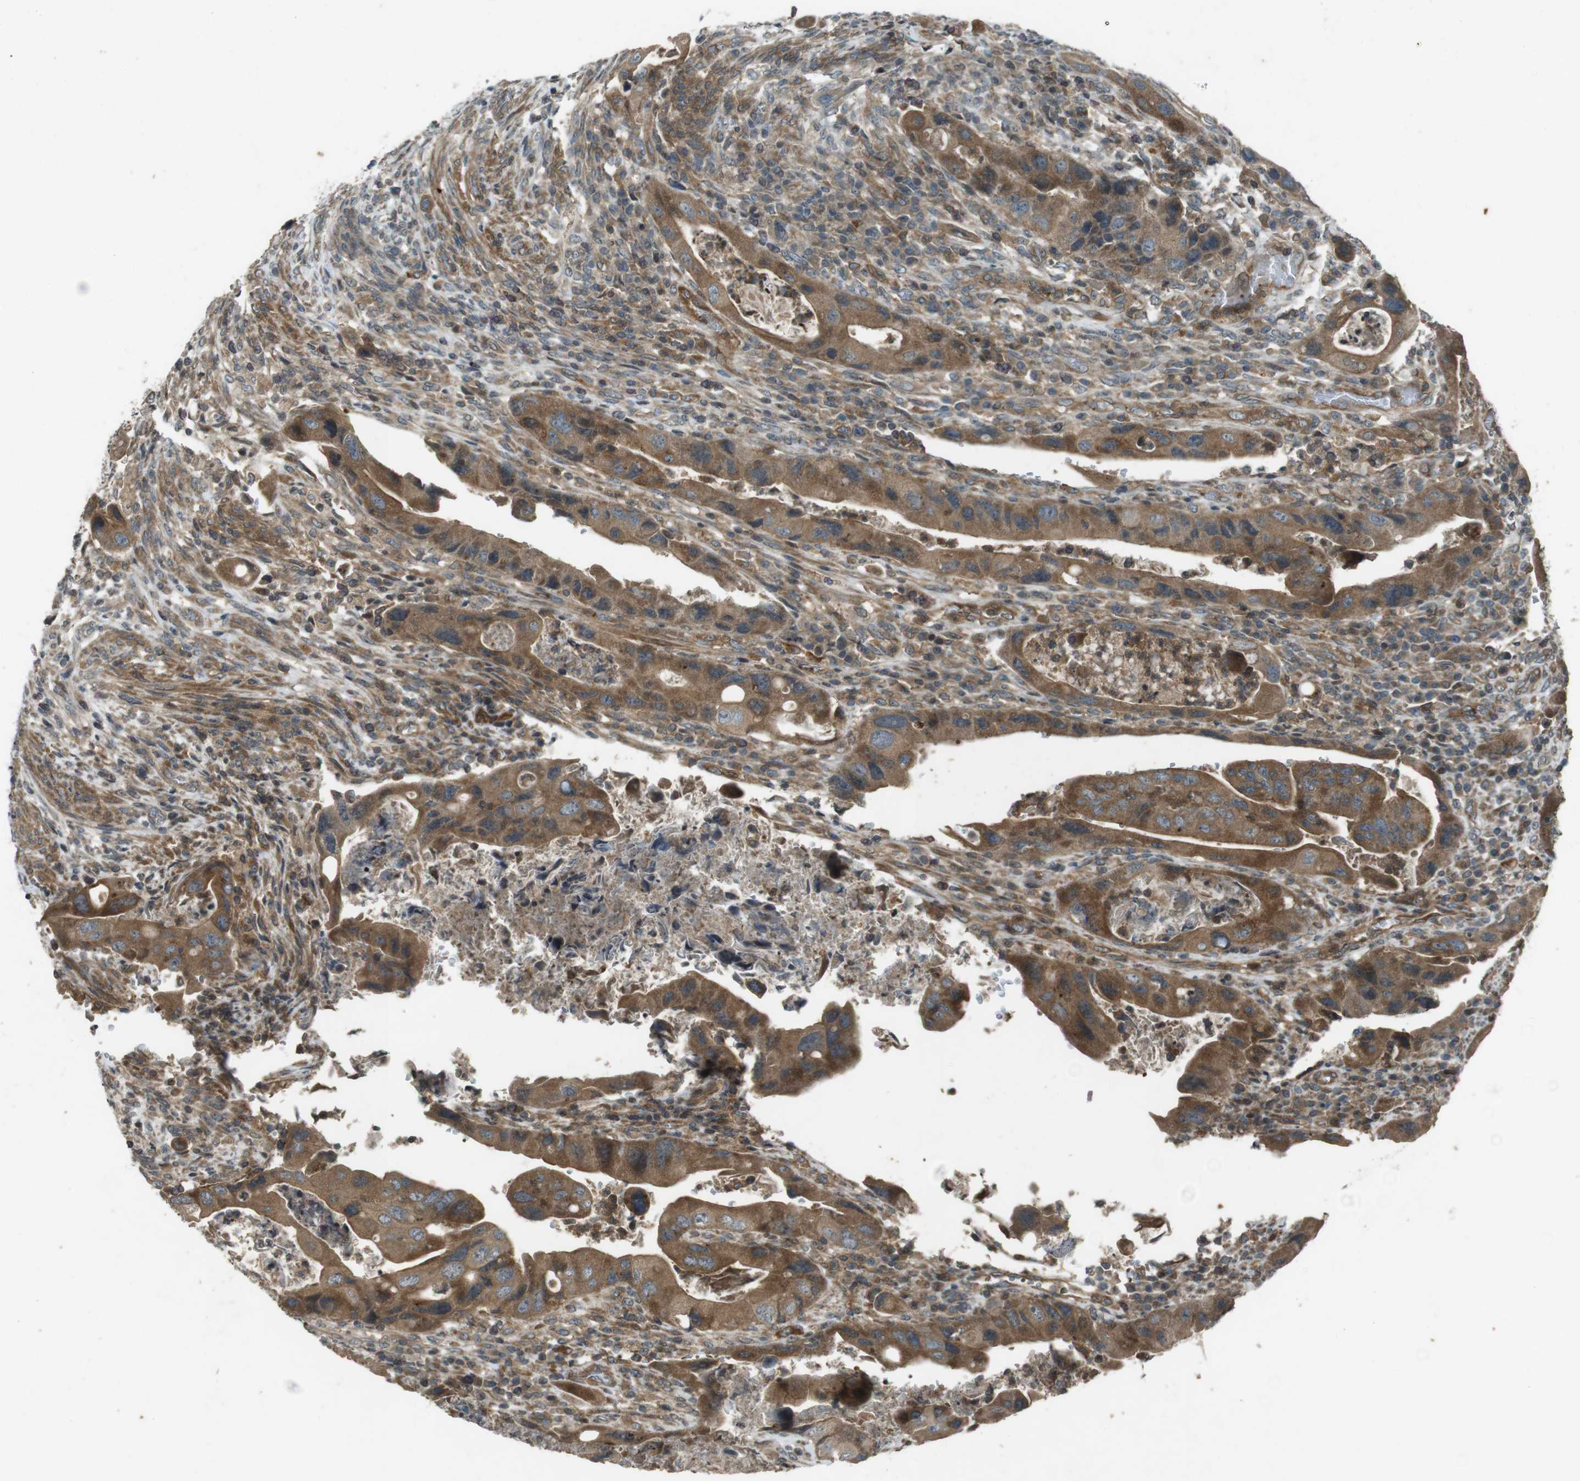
{"staining": {"intensity": "moderate", "quantity": ">75%", "location": "cytoplasmic/membranous"}, "tissue": "colorectal cancer", "cell_type": "Tumor cells", "image_type": "cancer", "snomed": [{"axis": "morphology", "description": "Adenocarcinoma, NOS"}, {"axis": "topography", "description": "Rectum"}], "caption": "A brown stain labels moderate cytoplasmic/membranous staining of a protein in human colorectal adenocarcinoma tumor cells.", "gene": "ZYX", "patient": {"sex": "female", "age": 57}}